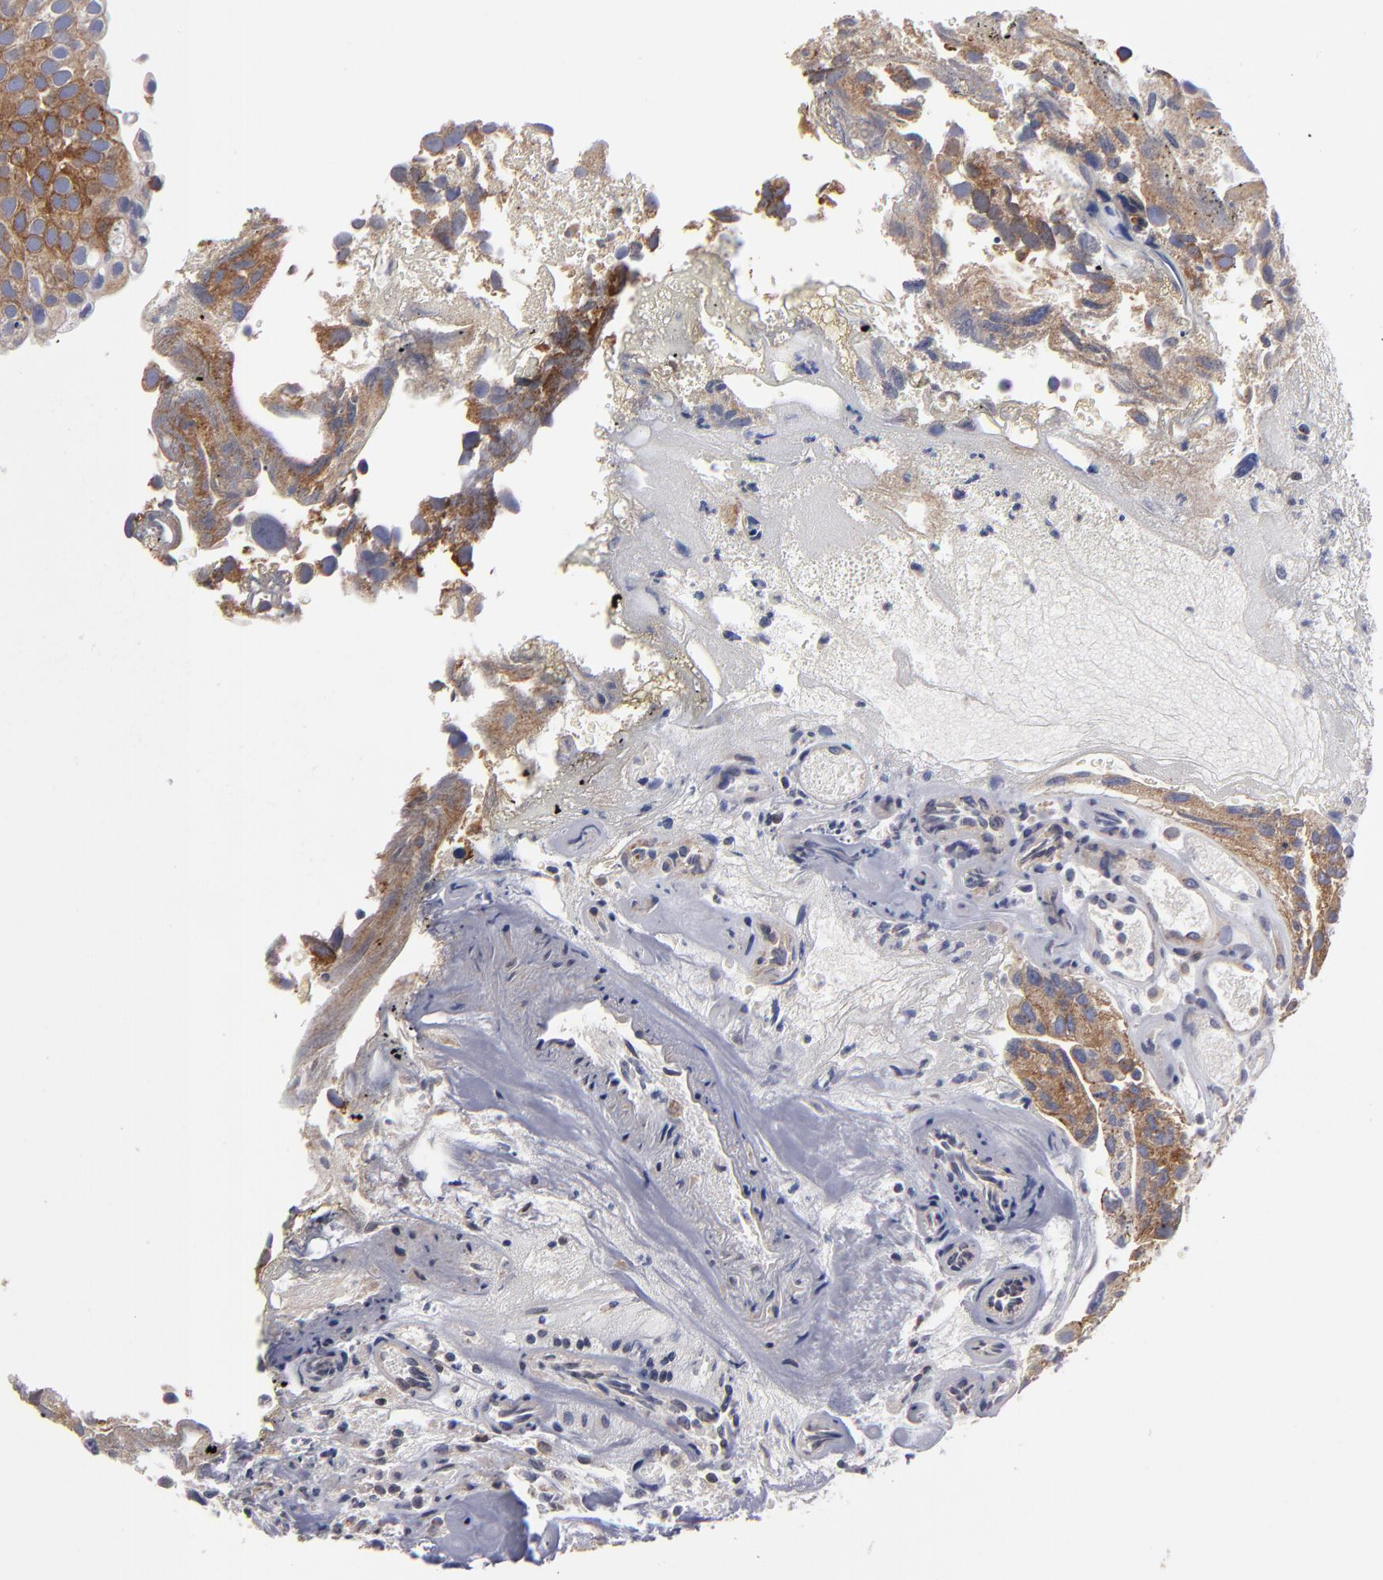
{"staining": {"intensity": "strong", "quantity": ">75%", "location": "cytoplasmic/membranous"}, "tissue": "urothelial cancer", "cell_type": "Tumor cells", "image_type": "cancer", "snomed": [{"axis": "morphology", "description": "Urothelial carcinoma, High grade"}, {"axis": "topography", "description": "Urinary bladder"}], "caption": "There is high levels of strong cytoplasmic/membranous positivity in tumor cells of urothelial carcinoma (high-grade), as demonstrated by immunohistochemical staining (brown color).", "gene": "CEP97", "patient": {"sex": "male", "age": 72}}